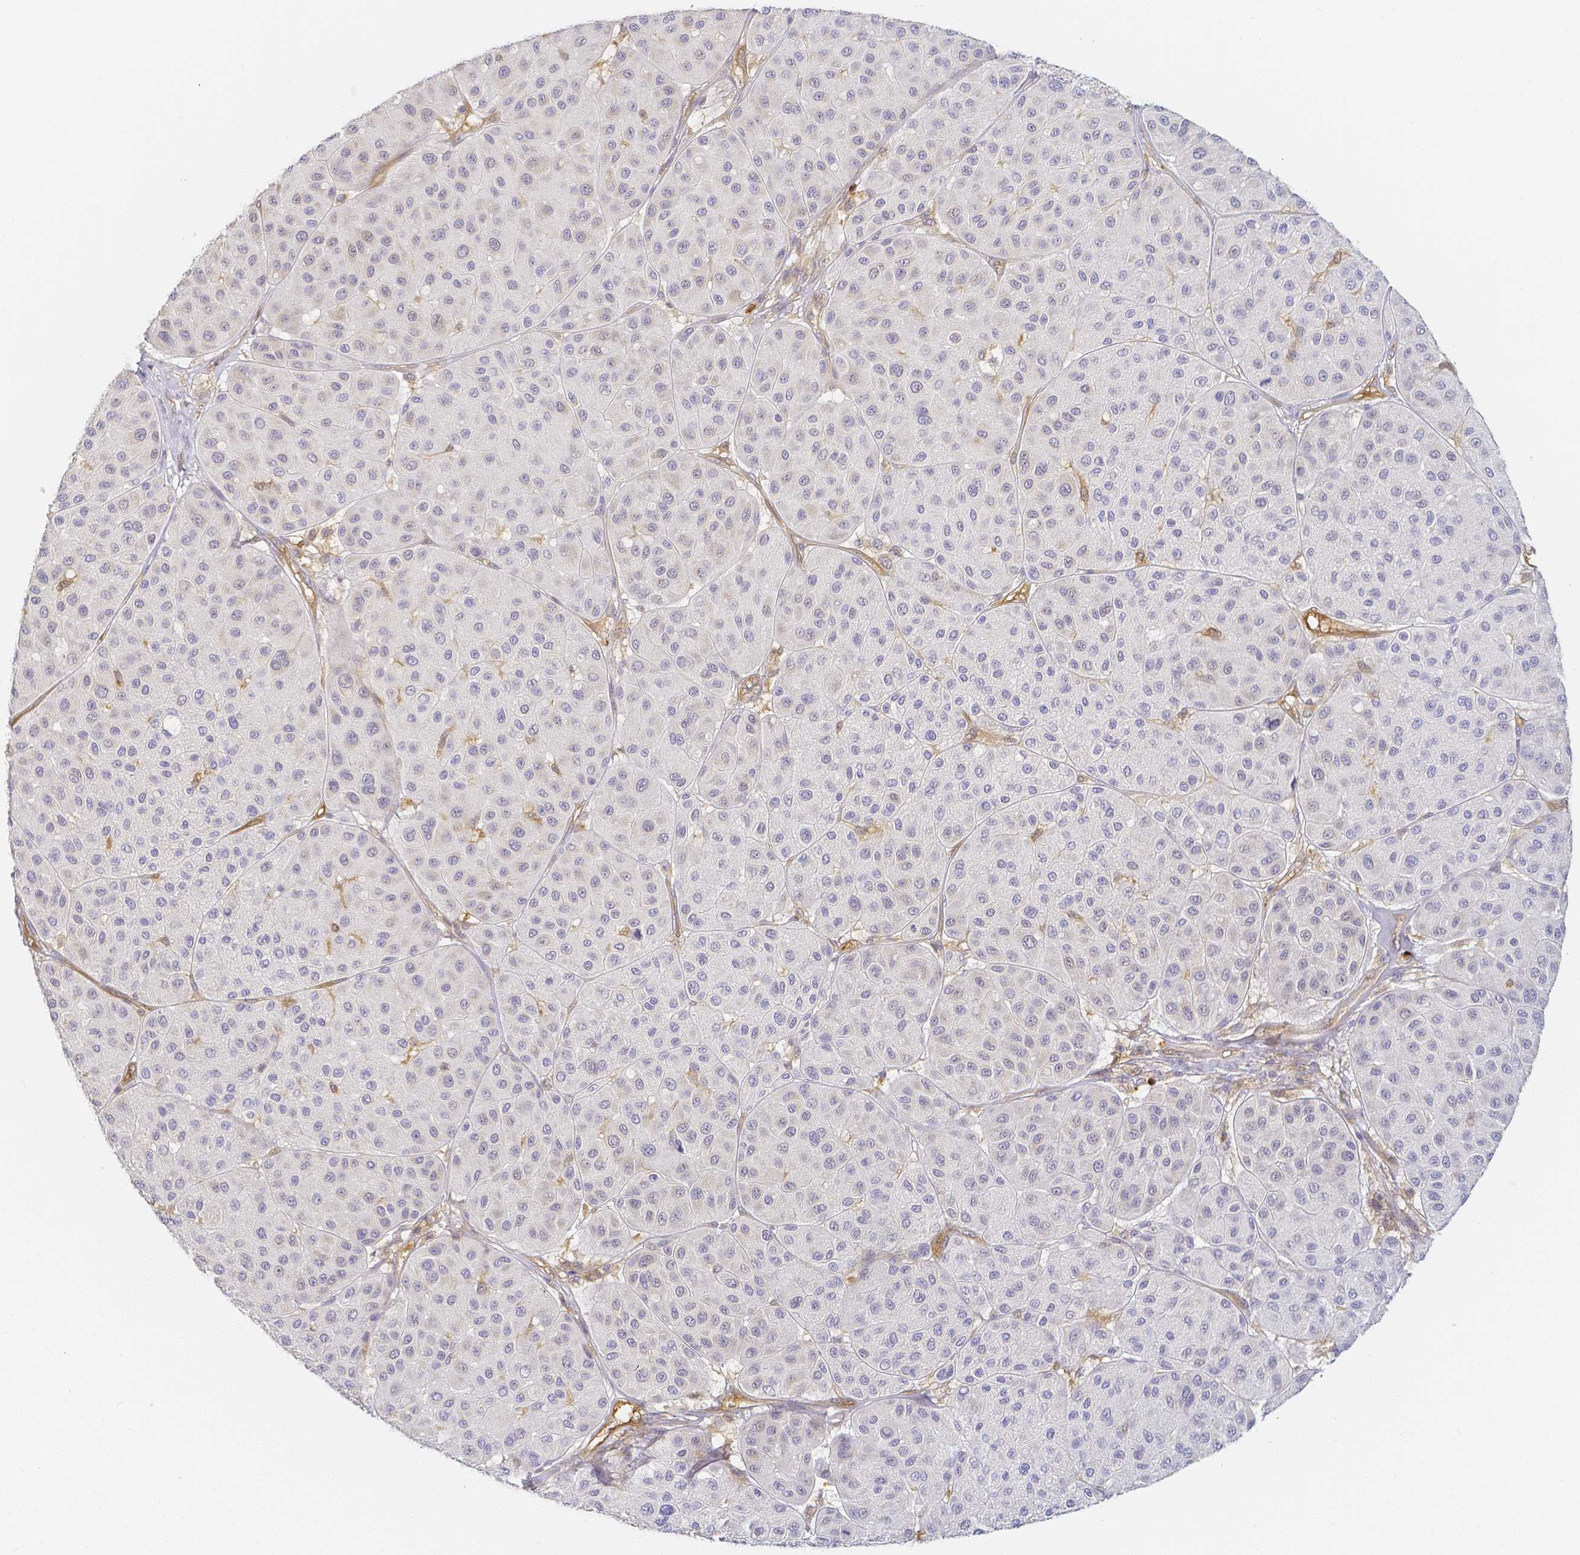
{"staining": {"intensity": "negative", "quantity": "none", "location": "none"}, "tissue": "melanoma", "cell_type": "Tumor cells", "image_type": "cancer", "snomed": [{"axis": "morphology", "description": "Malignant melanoma, Metastatic site"}, {"axis": "topography", "description": "Smooth muscle"}], "caption": "This image is of malignant melanoma (metastatic site) stained with immunohistochemistry to label a protein in brown with the nuclei are counter-stained blue. There is no staining in tumor cells. (Brightfield microscopy of DAB IHC at high magnification).", "gene": "KCNH1", "patient": {"sex": "male", "age": 41}}